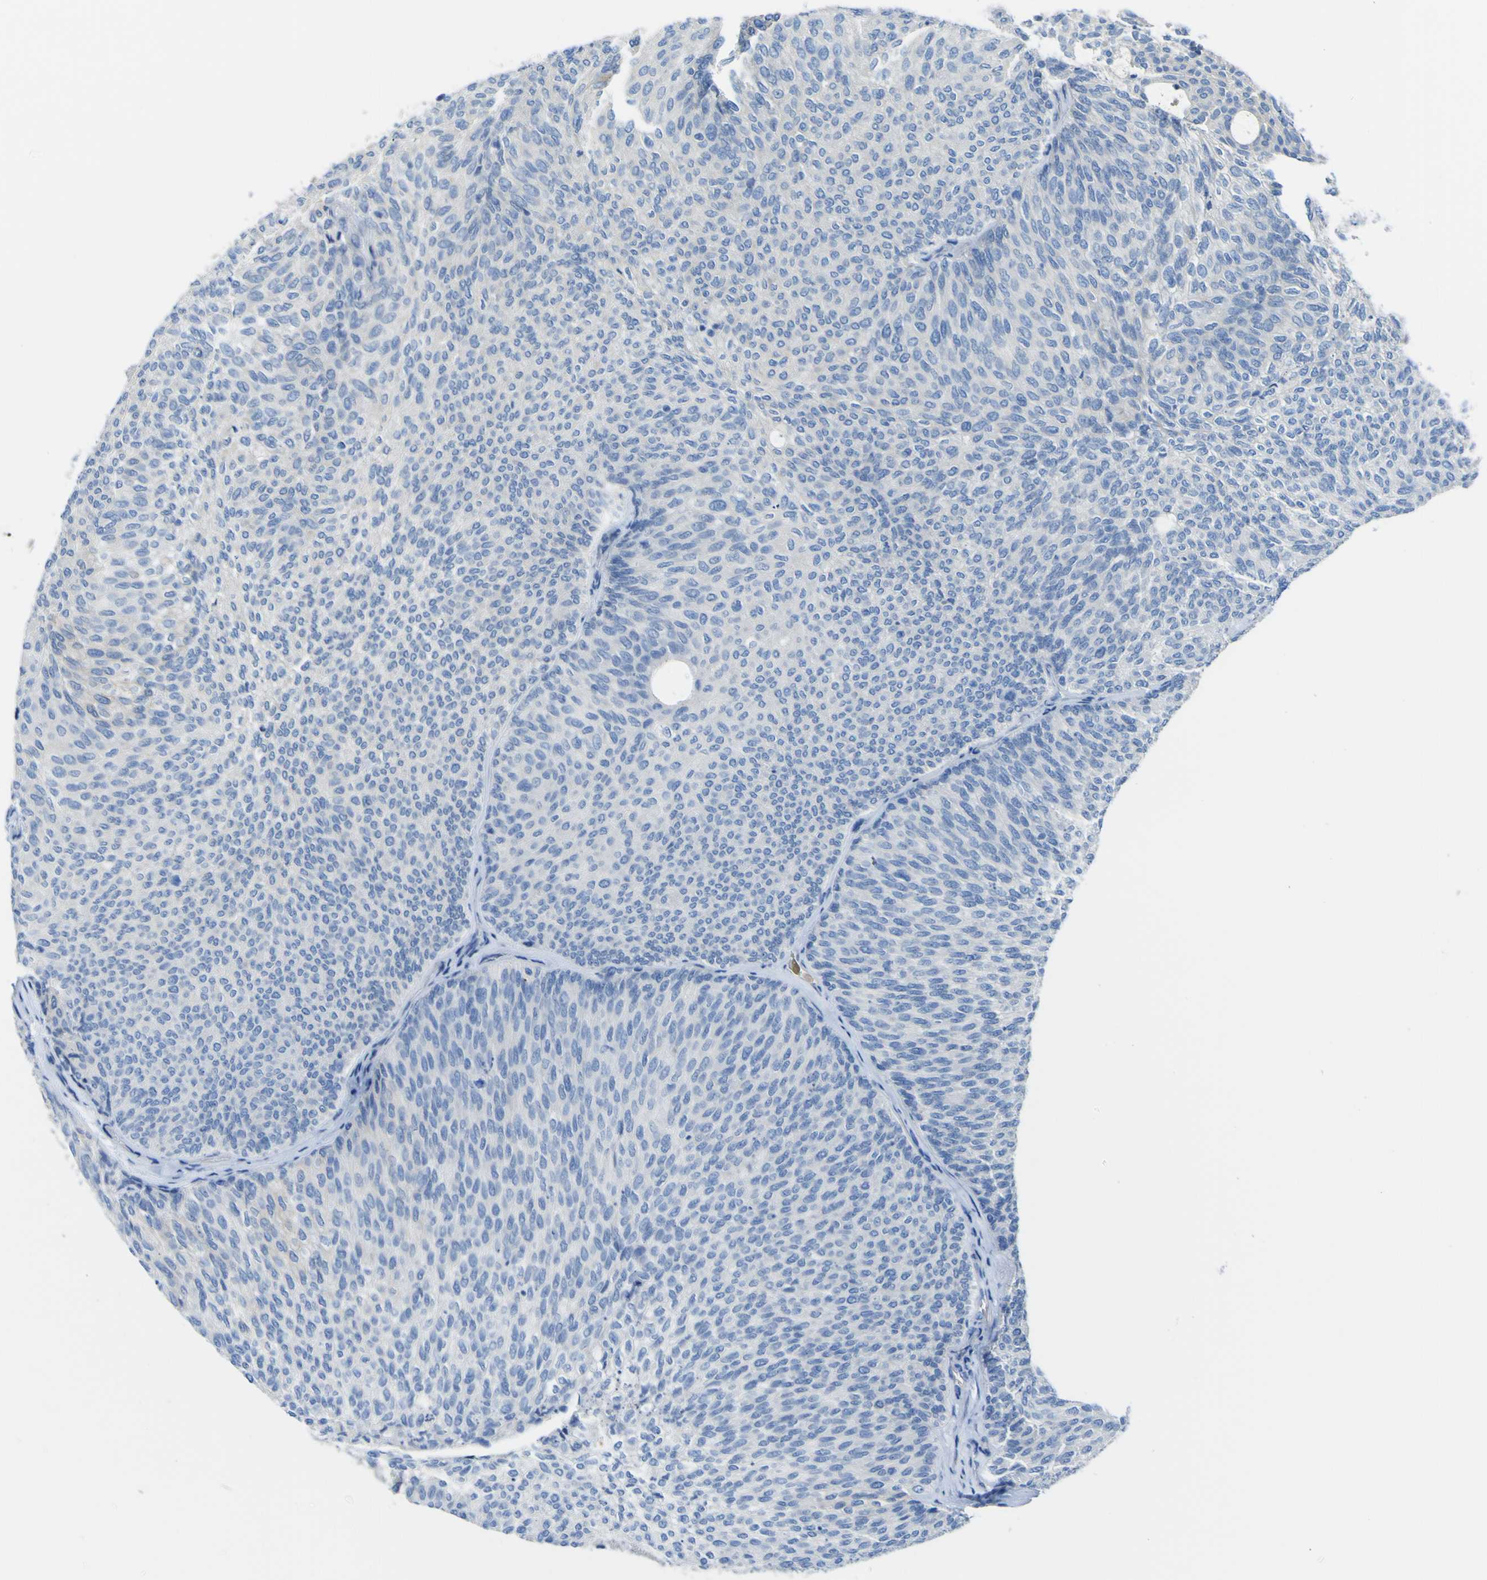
{"staining": {"intensity": "negative", "quantity": "none", "location": "none"}, "tissue": "urothelial cancer", "cell_type": "Tumor cells", "image_type": "cancer", "snomed": [{"axis": "morphology", "description": "Urothelial carcinoma, Low grade"}, {"axis": "topography", "description": "Urinary bladder"}], "caption": "Tumor cells are negative for protein expression in human urothelial cancer. (DAB IHC visualized using brightfield microscopy, high magnification).", "gene": "ADGRA2", "patient": {"sex": "female", "age": 79}}